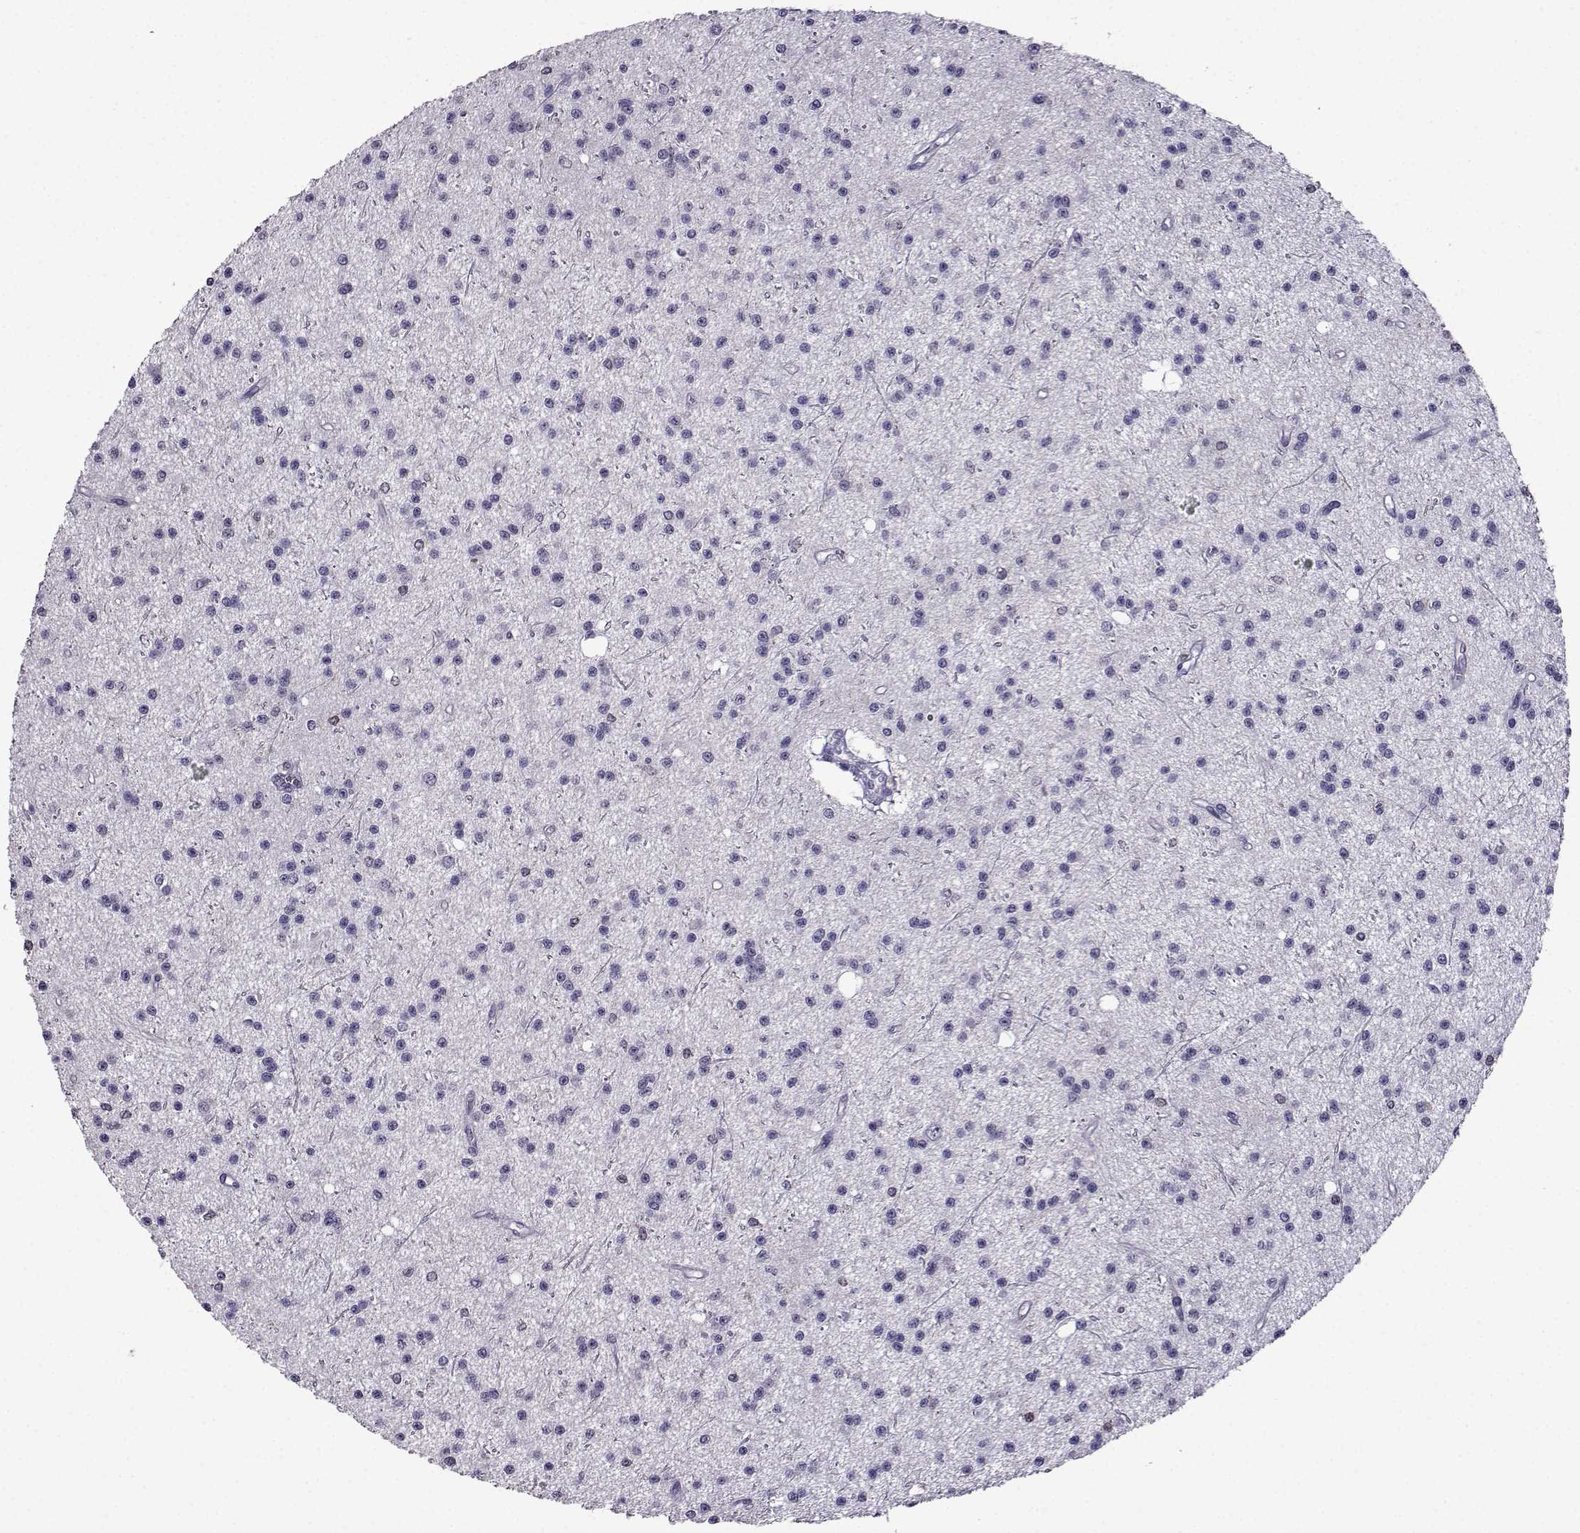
{"staining": {"intensity": "negative", "quantity": "none", "location": "none"}, "tissue": "glioma", "cell_type": "Tumor cells", "image_type": "cancer", "snomed": [{"axis": "morphology", "description": "Glioma, malignant, Low grade"}, {"axis": "topography", "description": "Brain"}], "caption": "Immunohistochemistry (IHC) photomicrograph of neoplastic tissue: glioma stained with DAB (3,3'-diaminobenzidine) exhibits no significant protein staining in tumor cells.", "gene": "CRYBB1", "patient": {"sex": "male", "age": 27}}